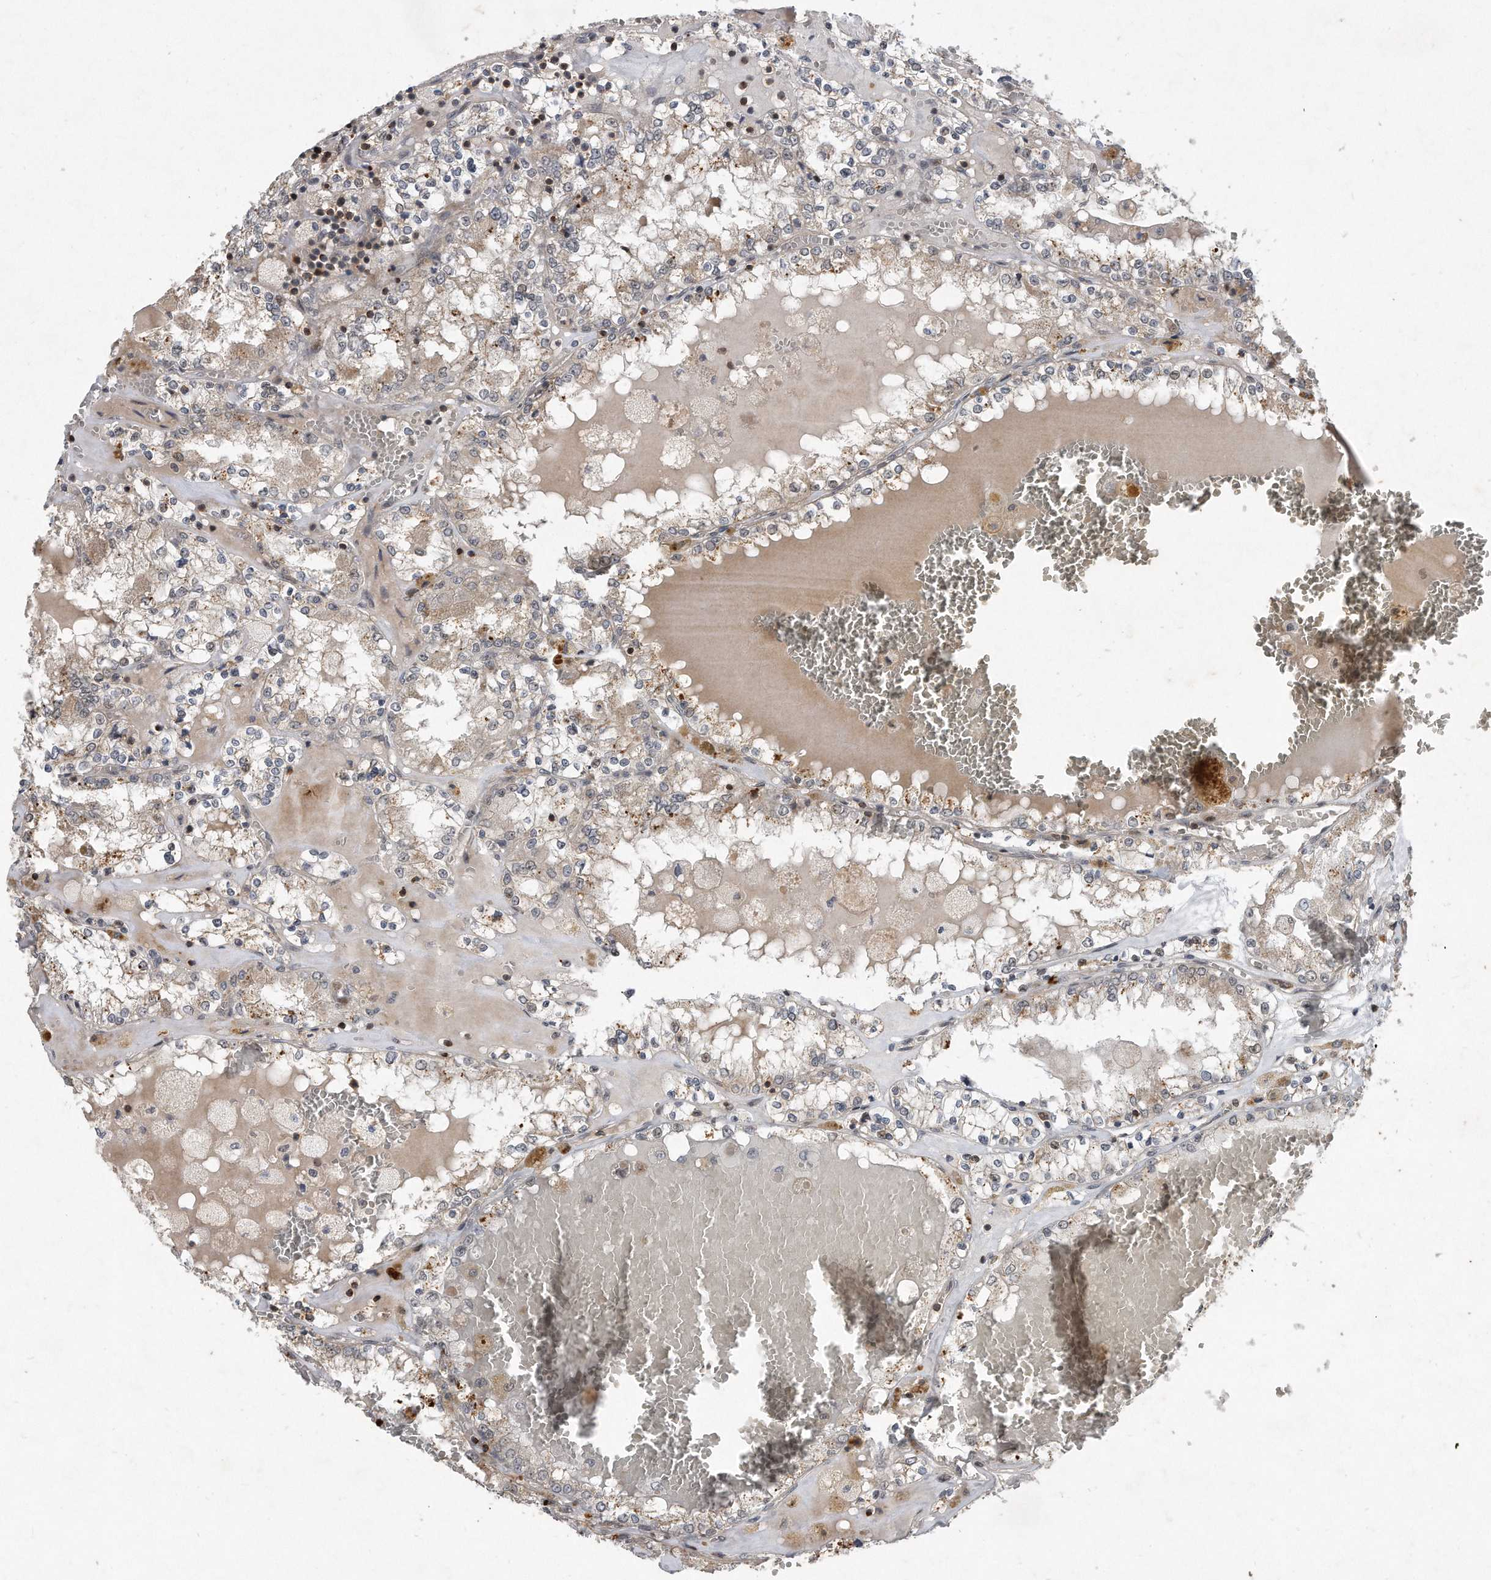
{"staining": {"intensity": "moderate", "quantity": "<25%", "location": "cytoplasmic/membranous"}, "tissue": "renal cancer", "cell_type": "Tumor cells", "image_type": "cancer", "snomed": [{"axis": "morphology", "description": "Adenocarcinoma, NOS"}, {"axis": "topography", "description": "Kidney"}], "caption": "Immunohistochemistry image of neoplastic tissue: adenocarcinoma (renal) stained using immunohistochemistry (IHC) displays low levels of moderate protein expression localized specifically in the cytoplasmic/membranous of tumor cells, appearing as a cytoplasmic/membranous brown color.", "gene": "PGBD2", "patient": {"sex": "female", "age": 56}}